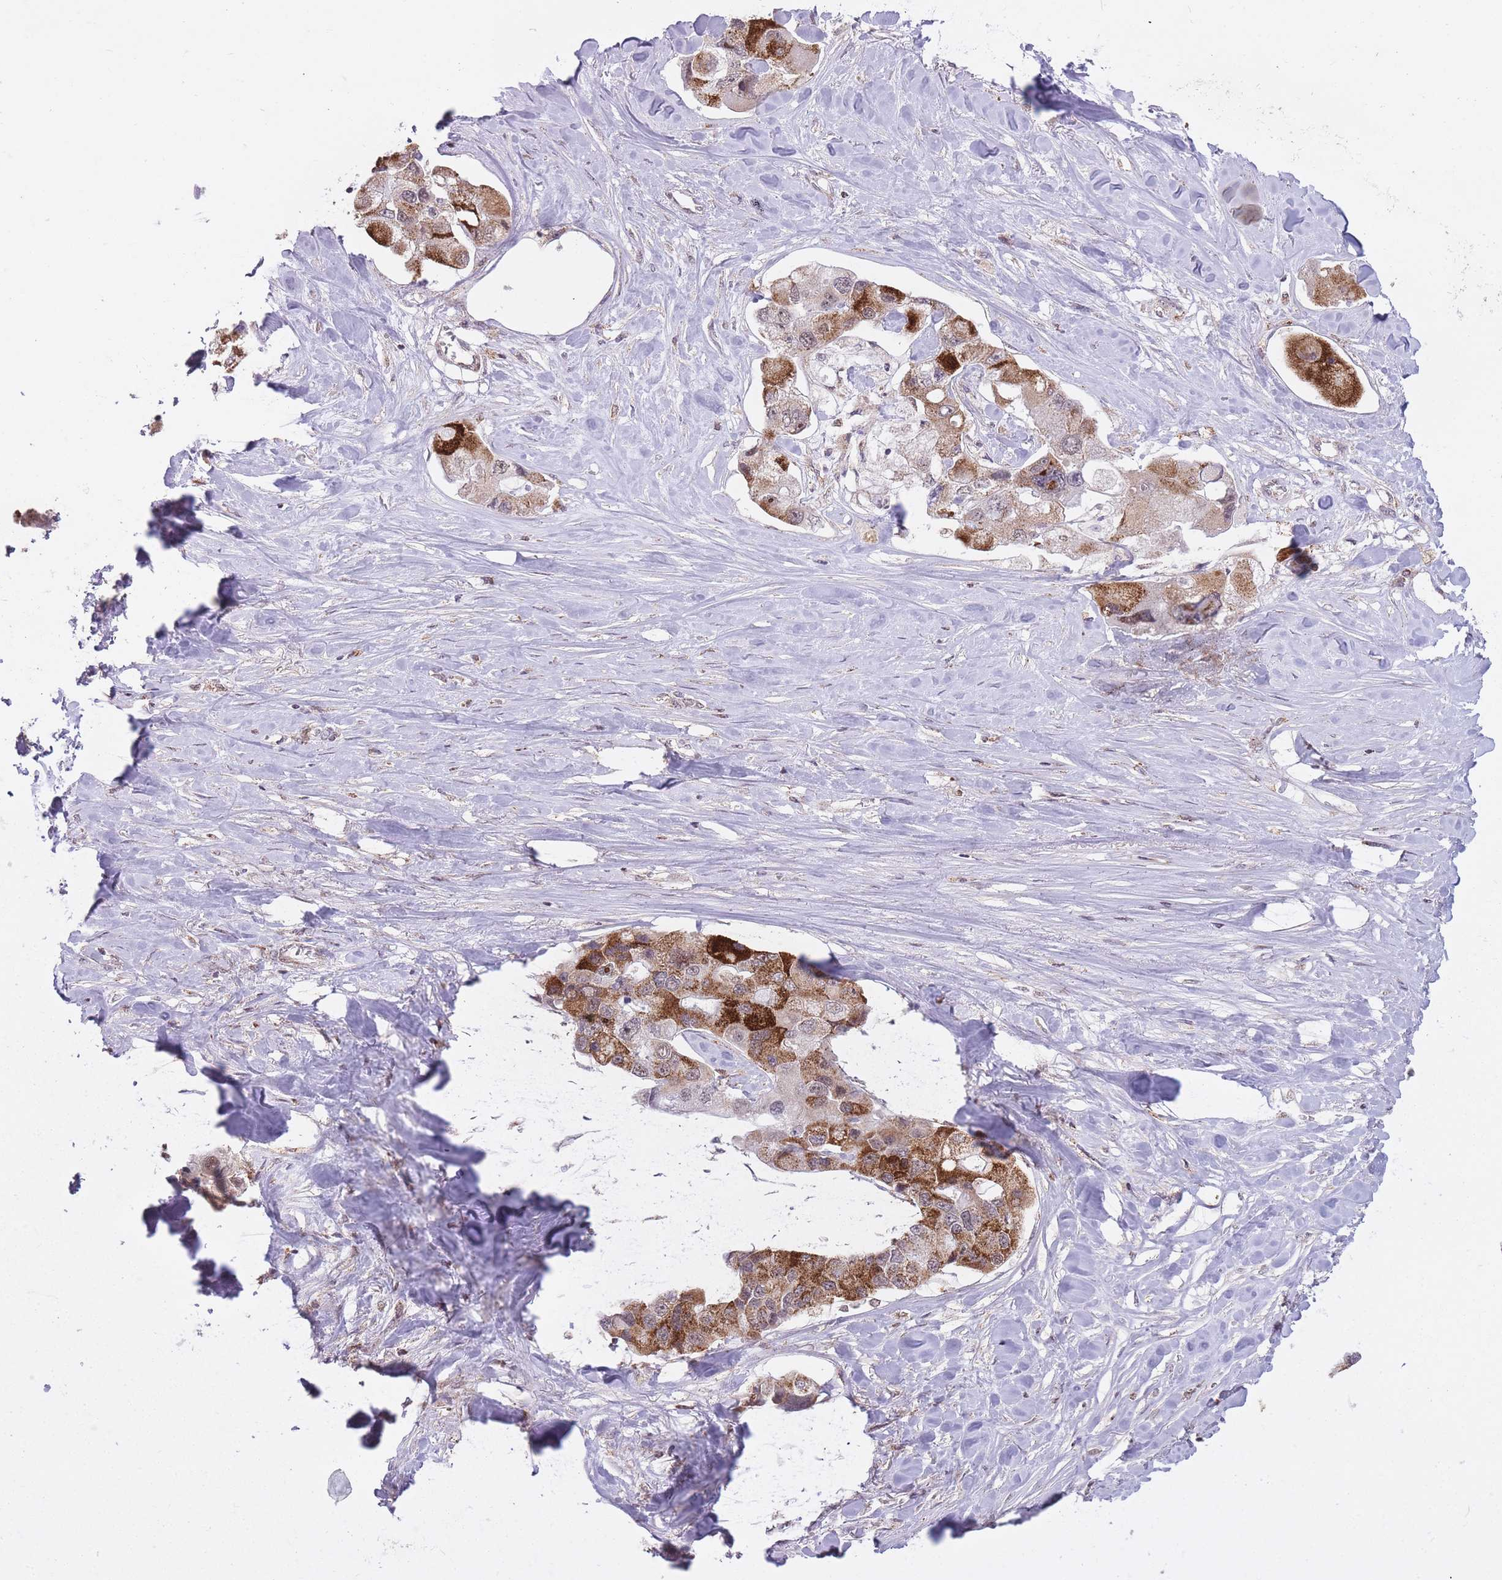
{"staining": {"intensity": "moderate", "quantity": "25%-75%", "location": "cytoplasmic/membranous"}, "tissue": "lung cancer", "cell_type": "Tumor cells", "image_type": "cancer", "snomed": [{"axis": "morphology", "description": "Adenocarcinoma, NOS"}, {"axis": "topography", "description": "Lung"}], "caption": "IHC photomicrograph of neoplastic tissue: human lung cancer (adenocarcinoma) stained using immunohistochemistry (IHC) demonstrates medium levels of moderate protein expression localized specifically in the cytoplasmic/membranous of tumor cells, appearing as a cytoplasmic/membranous brown color.", "gene": "DPYSL4", "patient": {"sex": "female", "age": 54}}